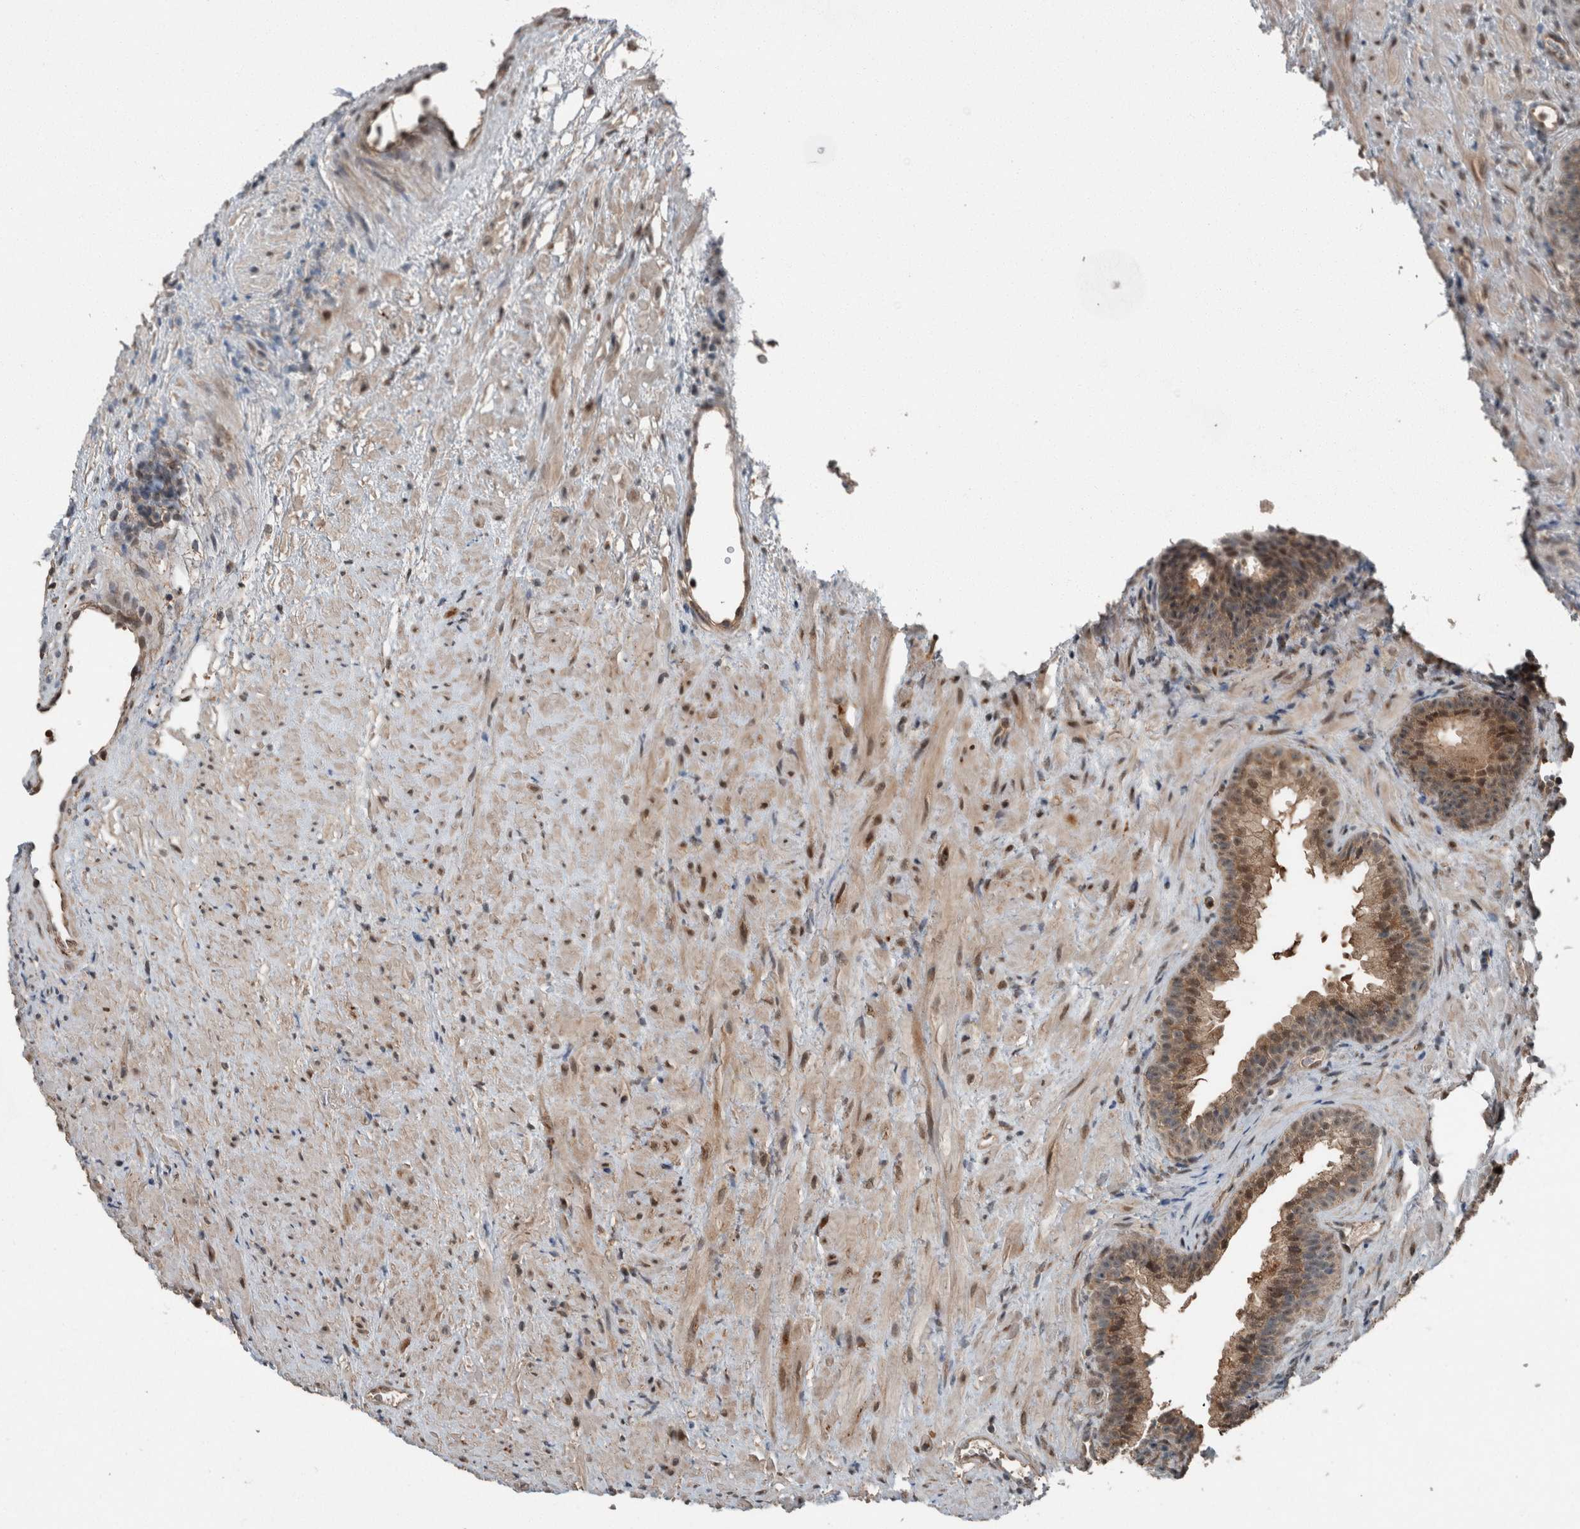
{"staining": {"intensity": "moderate", "quantity": ">75%", "location": "cytoplasmic/membranous,nuclear"}, "tissue": "prostate", "cell_type": "Glandular cells", "image_type": "normal", "snomed": [{"axis": "morphology", "description": "Normal tissue, NOS"}, {"axis": "topography", "description": "Prostate"}], "caption": "Approximately >75% of glandular cells in normal prostate display moderate cytoplasmic/membranous,nuclear protein expression as visualized by brown immunohistochemical staining.", "gene": "MYO1E", "patient": {"sex": "male", "age": 76}}